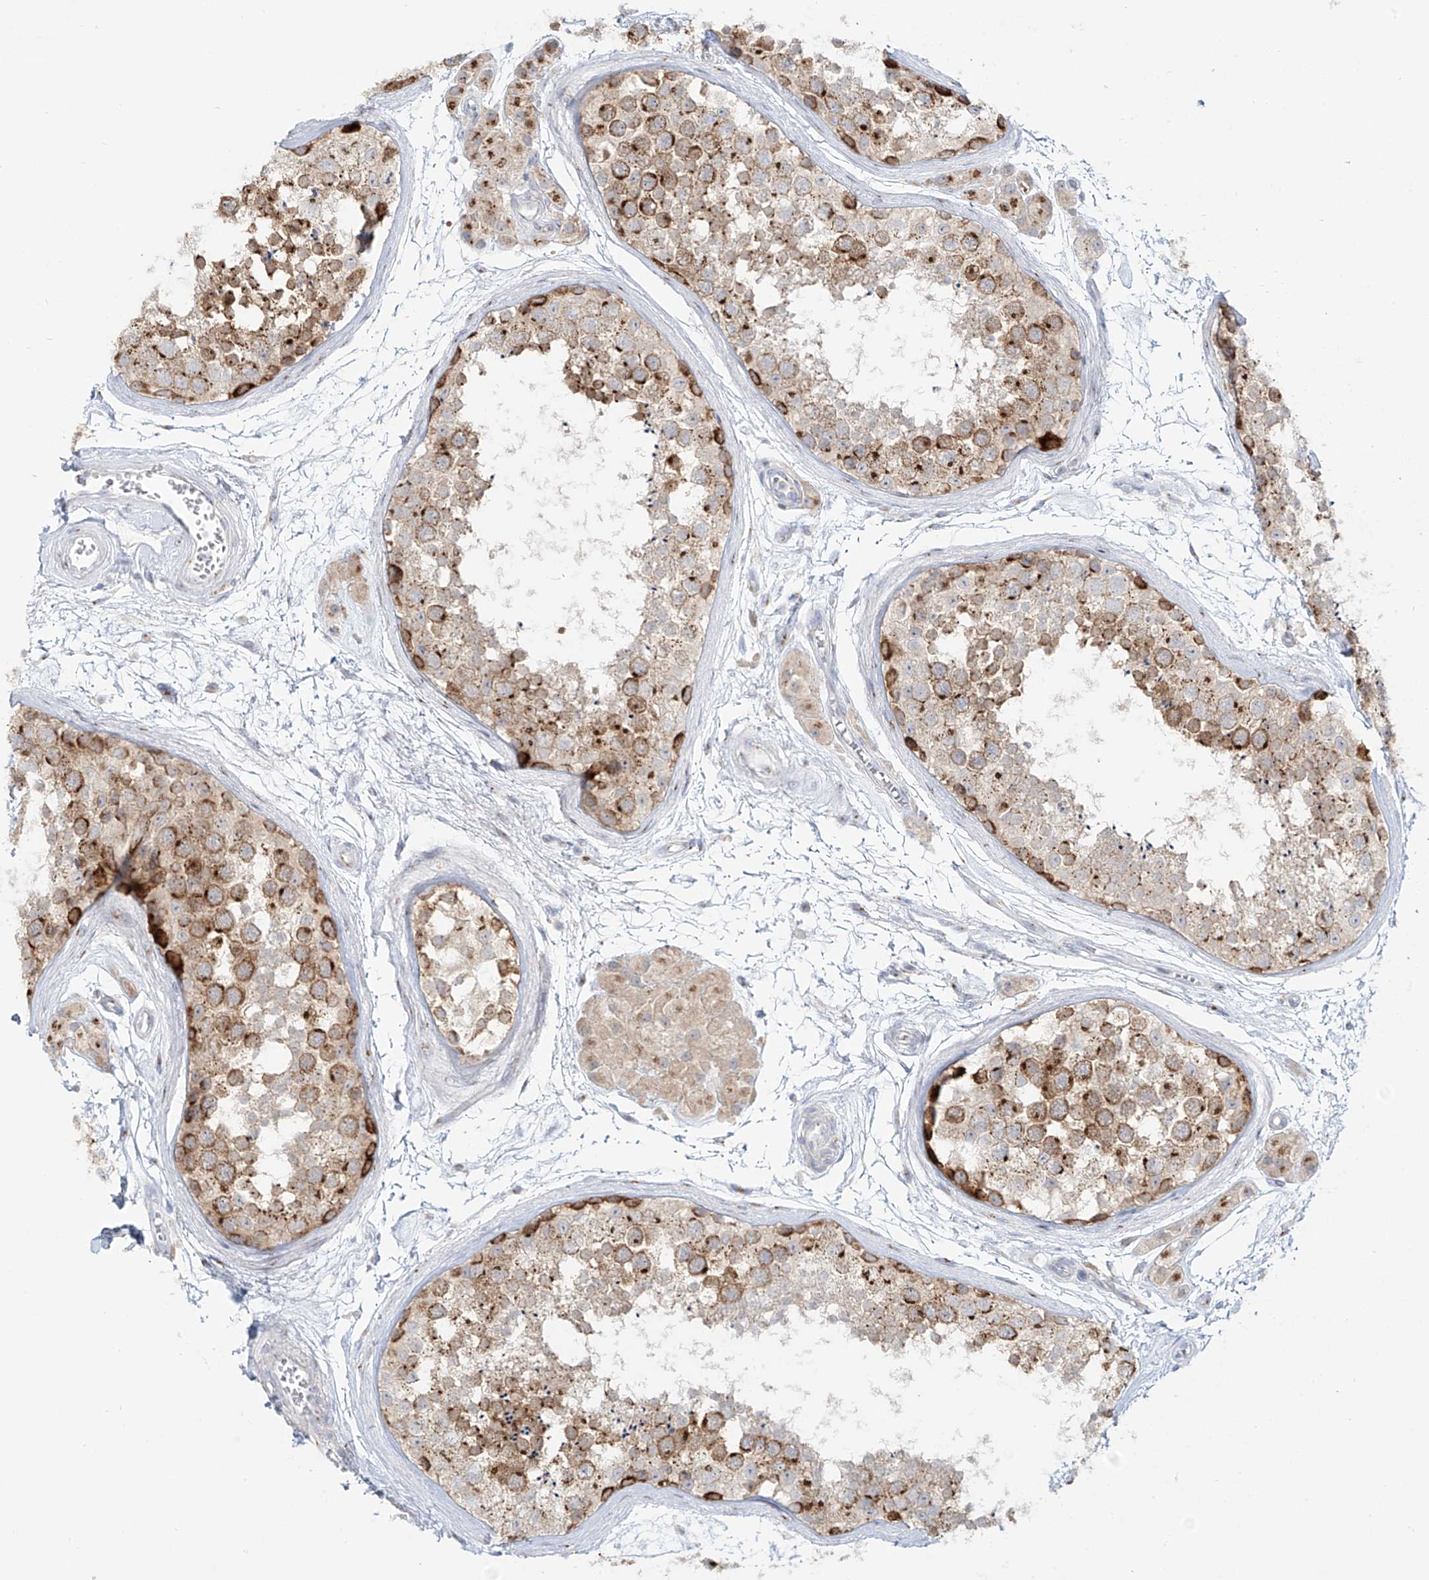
{"staining": {"intensity": "moderate", "quantity": ">75%", "location": "cytoplasmic/membranous"}, "tissue": "testis", "cell_type": "Cells in seminiferous ducts", "image_type": "normal", "snomed": [{"axis": "morphology", "description": "Normal tissue, NOS"}, {"axis": "topography", "description": "Testis"}], "caption": "Normal testis reveals moderate cytoplasmic/membranous positivity in about >75% of cells in seminiferous ducts, visualized by immunohistochemistry. (DAB IHC with brightfield microscopy, high magnification).", "gene": "BSDC1", "patient": {"sex": "male", "age": 56}}